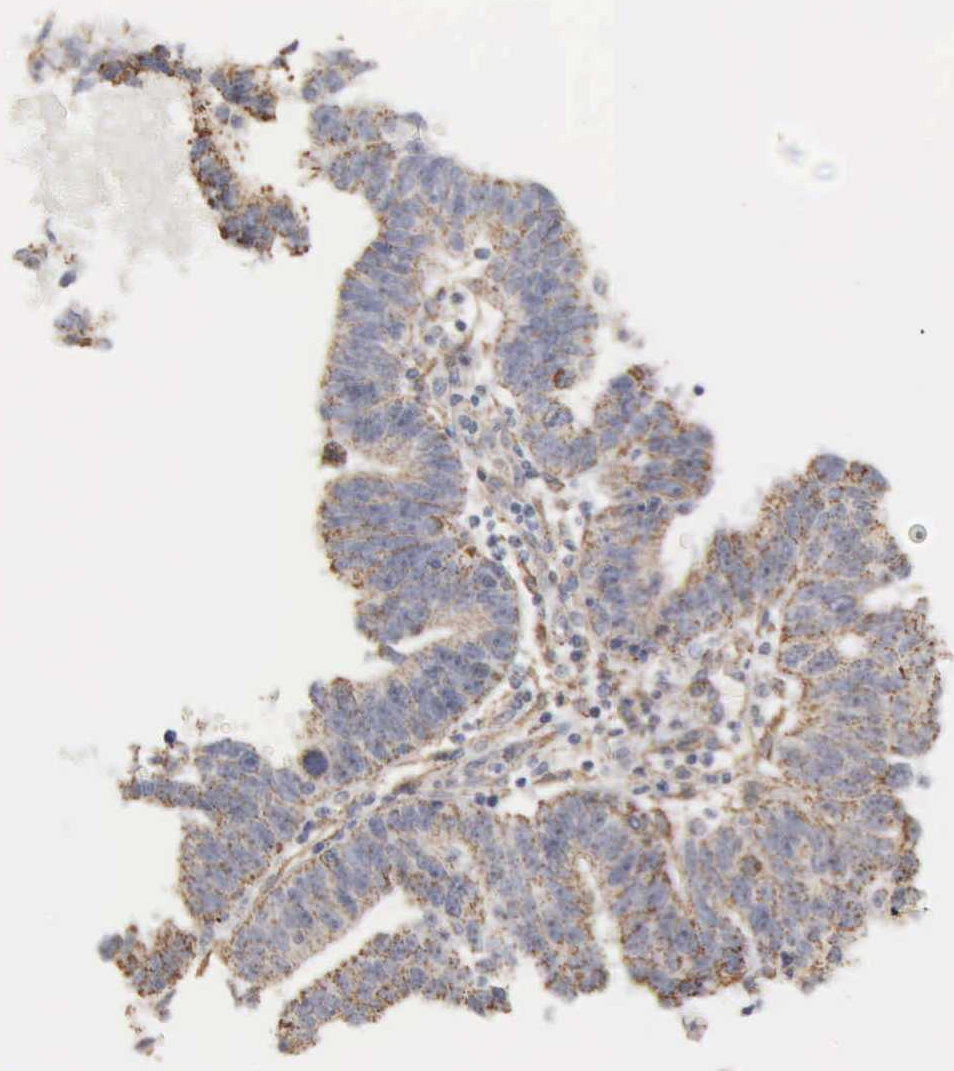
{"staining": {"intensity": "weak", "quantity": "25%-75%", "location": "cytoplasmic/membranous"}, "tissue": "ovarian cancer", "cell_type": "Tumor cells", "image_type": "cancer", "snomed": [{"axis": "morphology", "description": "Carcinoma, endometroid"}, {"axis": "morphology", "description": "Cystadenocarcinoma, serous, NOS"}, {"axis": "topography", "description": "Ovary"}], "caption": "Immunohistochemistry photomicrograph of neoplastic tissue: human ovarian cancer stained using immunohistochemistry (IHC) reveals low levels of weak protein expression localized specifically in the cytoplasmic/membranous of tumor cells, appearing as a cytoplasmic/membranous brown color.", "gene": "NGDN", "patient": {"sex": "female", "age": 45}}